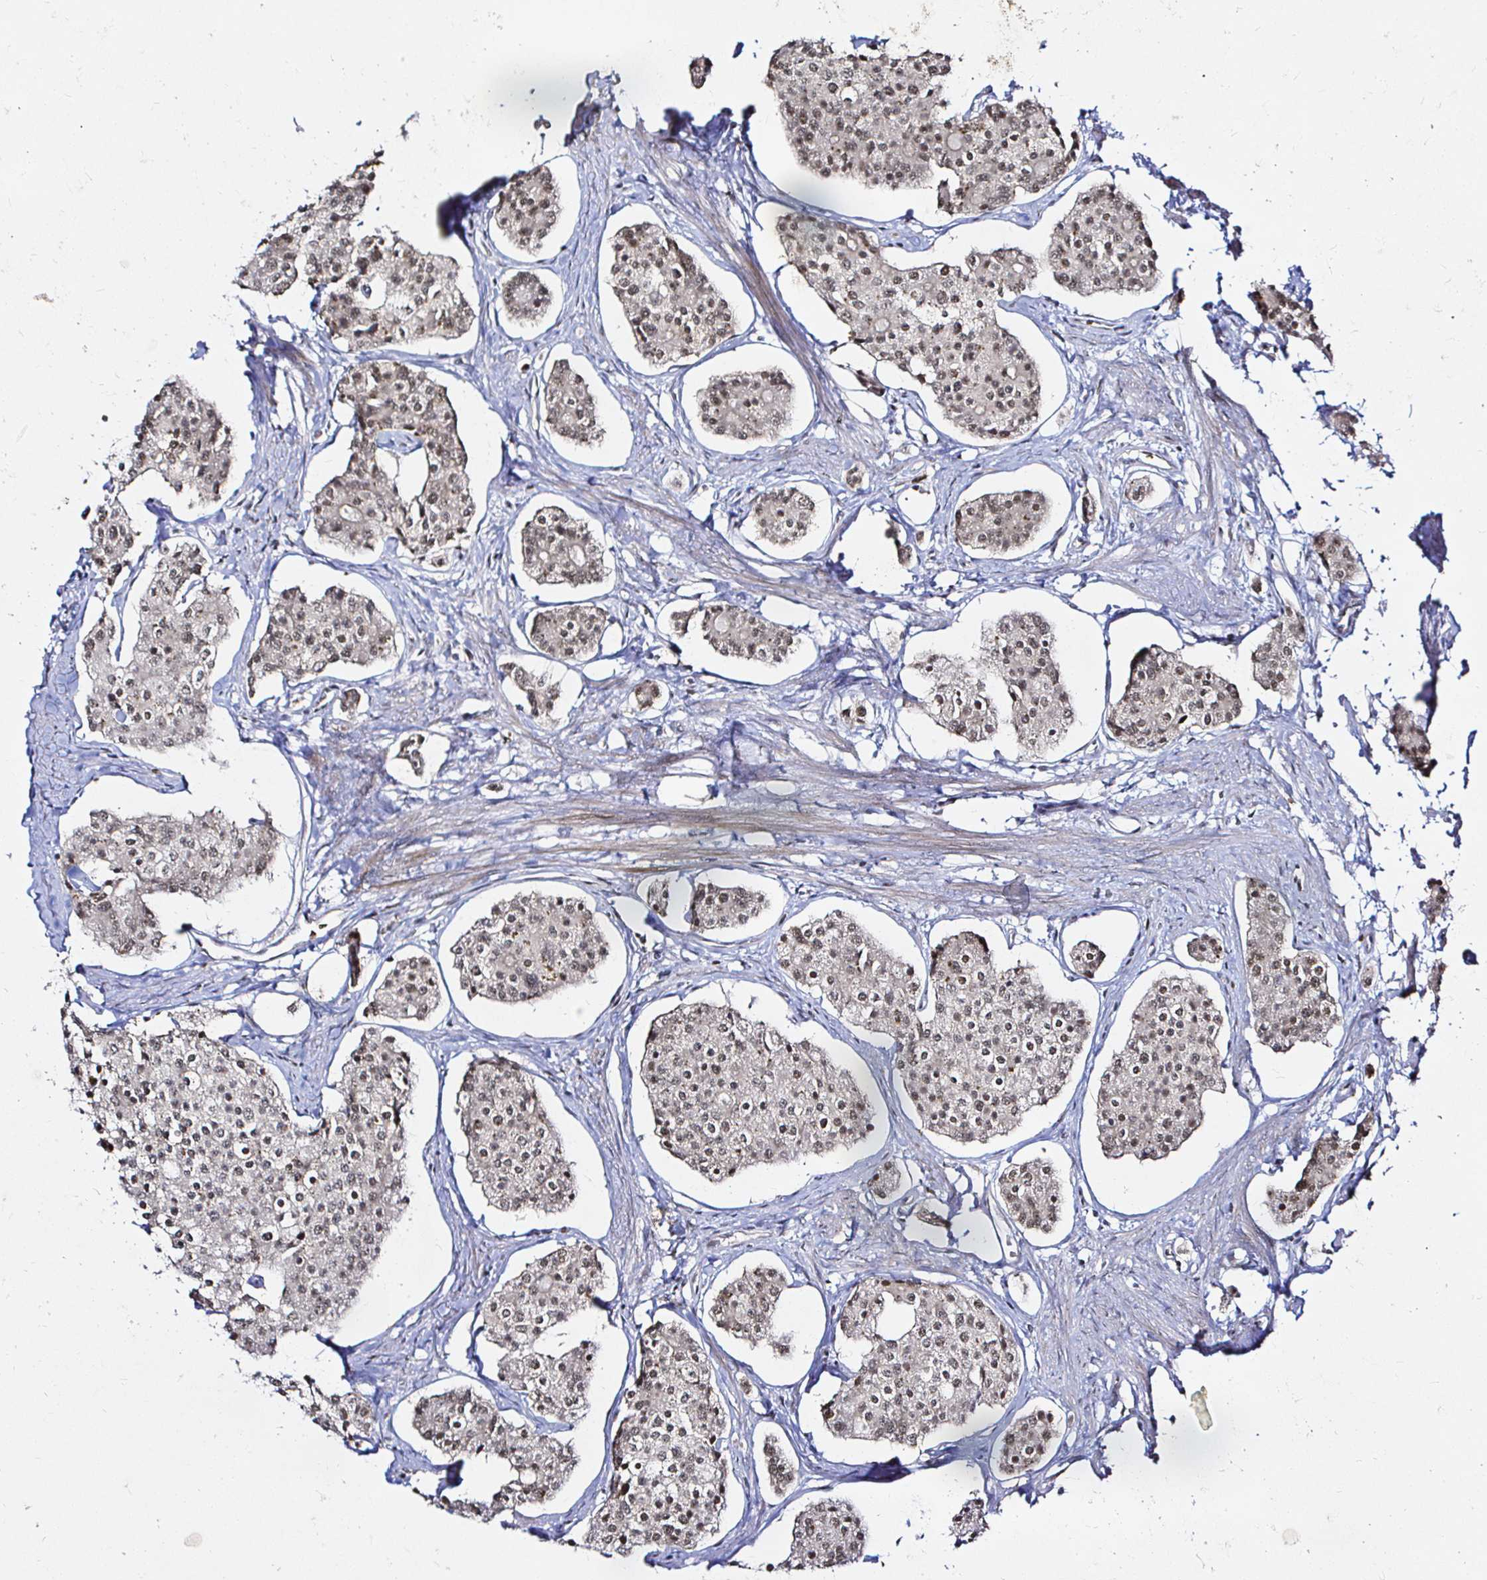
{"staining": {"intensity": "moderate", "quantity": ">75%", "location": "nuclear"}, "tissue": "carcinoid", "cell_type": "Tumor cells", "image_type": "cancer", "snomed": [{"axis": "morphology", "description": "Carcinoid, malignant, NOS"}, {"axis": "topography", "description": "Small intestine"}], "caption": "Human carcinoid (malignant) stained with a protein marker reveals moderate staining in tumor cells.", "gene": "SNRPC", "patient": {"sex": "female", "age": 65}}